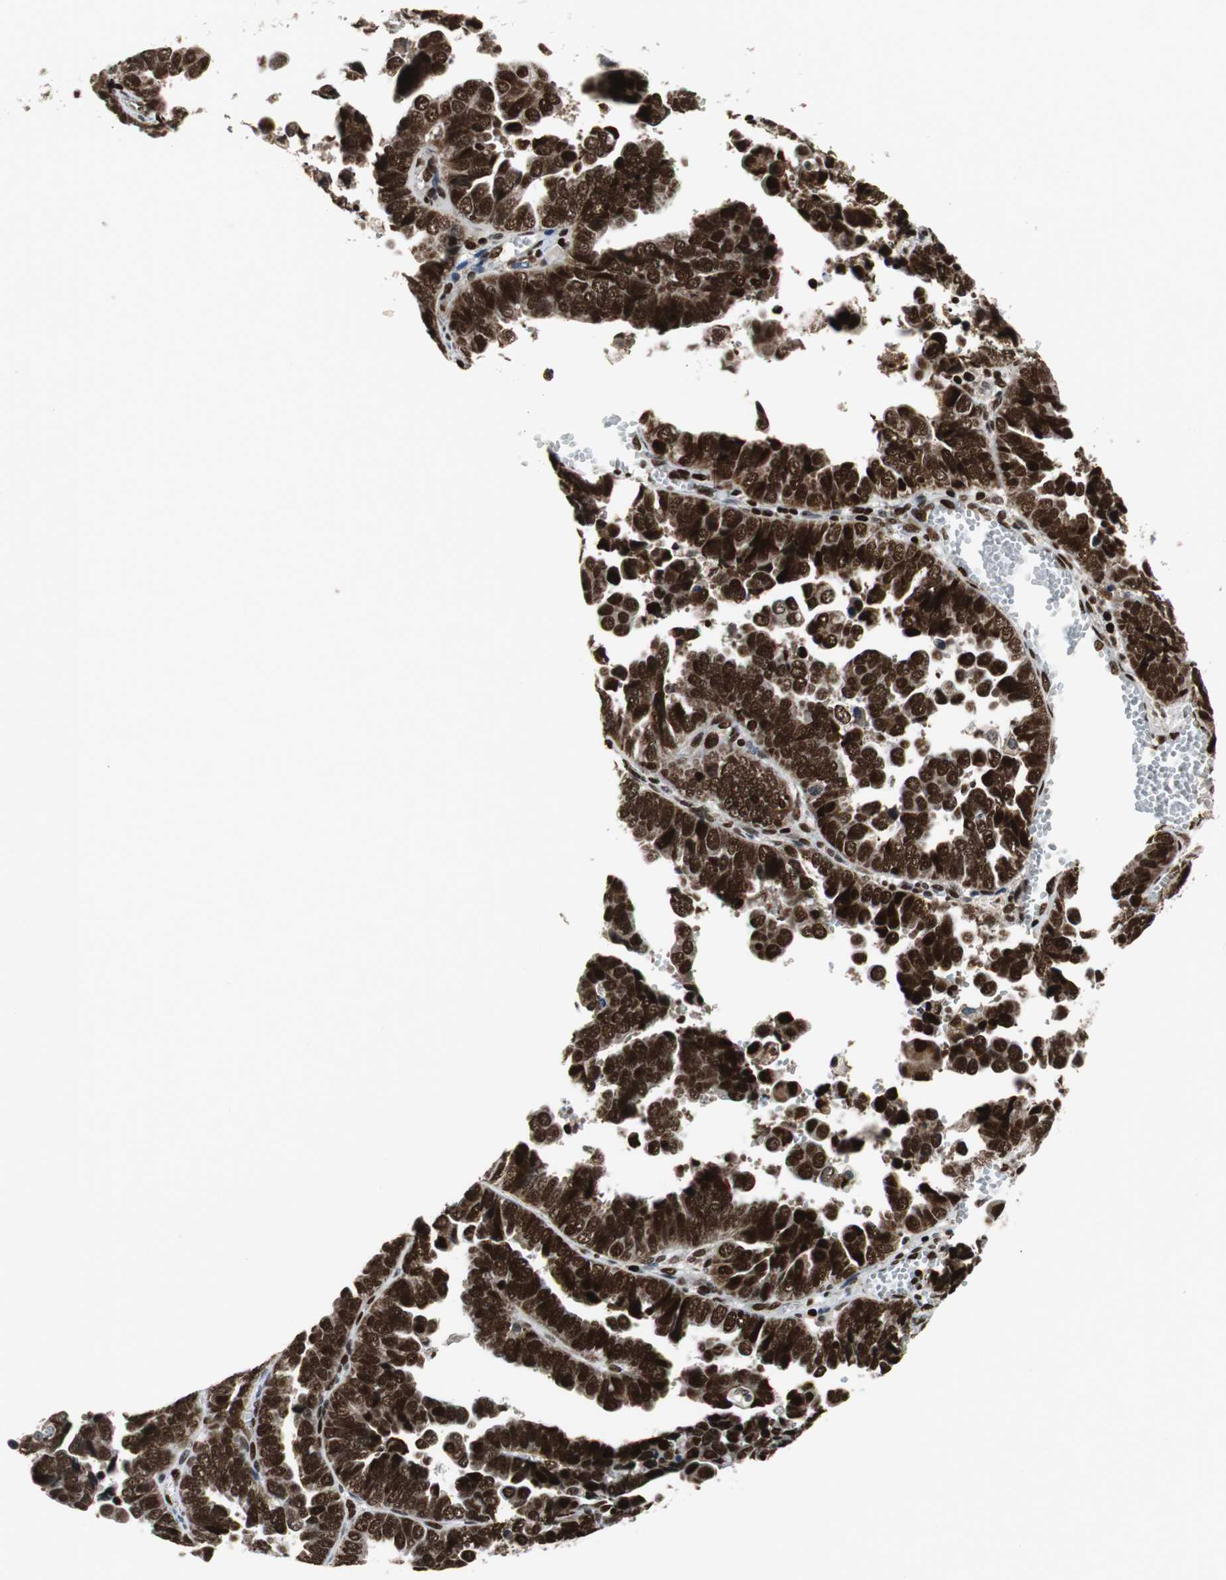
{"staining": {"intensity": "strong", "quantity": ">75%", "location": "nuclear"}, "tissue": "endometrial cancer", "cell_type": "Tumor cells", "image_type": "cancer", "snomed": [{"axis": "morphology", "description": "Adenocarcinoma, NOS"}, {"axis": "topography", "description": "Endometrium"}], "caption": "Protein expression by immunohistochemistry reveals strong nuclear positivity in about >75% of tumor cells in endometrial cancer (adenocarcinoma). The staining was performed using DAB, with brown indicating positive protein expression. Nuclei are stained blue with hematoxylin.", "gene": "HDAC1", "patient": {"sex": "female", "age": 75}}